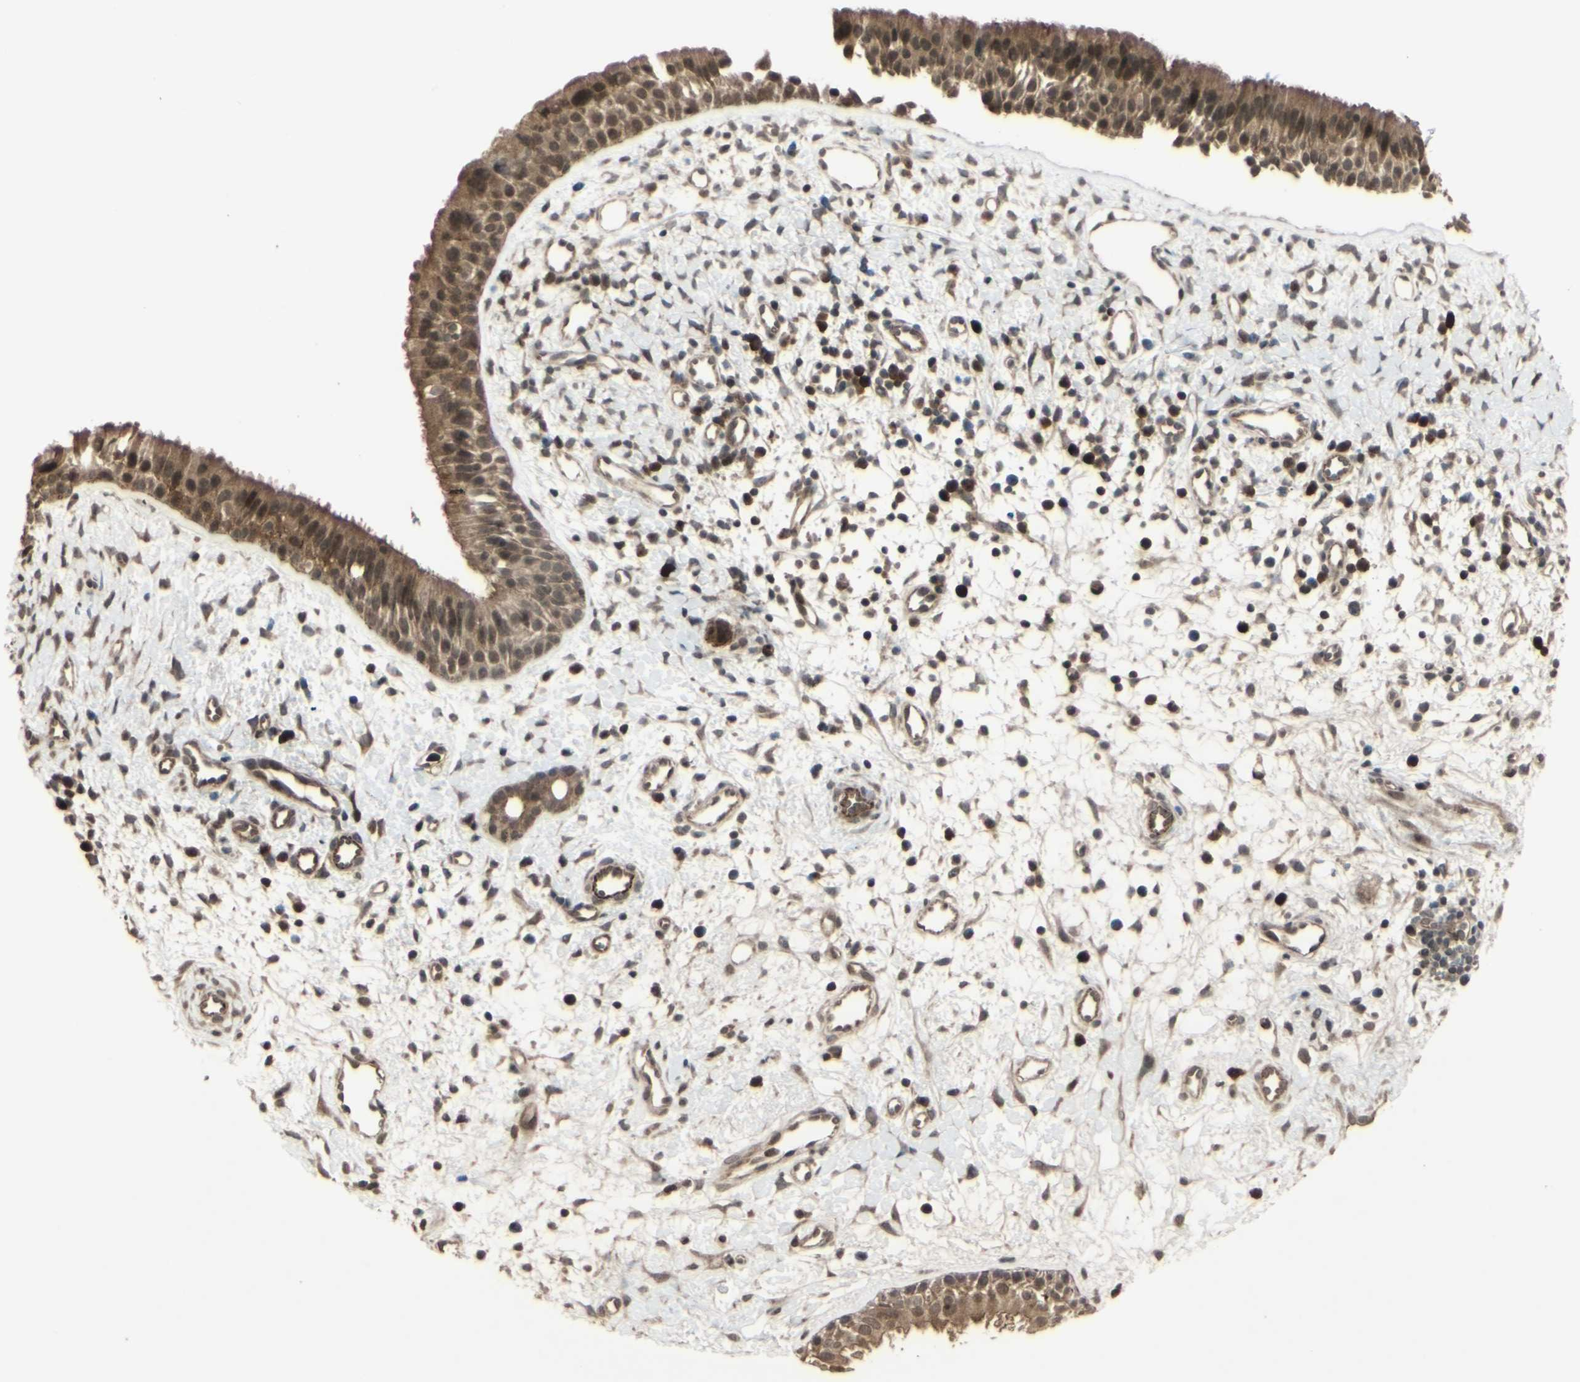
{"staining": {"intensity": "moderate", "quantity": ">75%", "location": "cytoplasmic/membranous,nuclear"}, "tissue": "nasopharynx", "cell_type": "Respiratory epithelial cells", "image_type": "normal", "snomed": [{"axis": "morphology", "description": "Normal tissue, NOS"}, {"axis": "topography", "description": "Nasopharynx"}], "caption": "A histopathology image of human nasopharynx stained for a protein demonstrates moderate cytoplasmic/membranous,nuclear brown staining in respiratory epithelial cells. (DAB IHC, brown staining for protein, blue staining for nuclei).", "gene": "BLNK", "patient": {"sex": "male", "age": 22}}